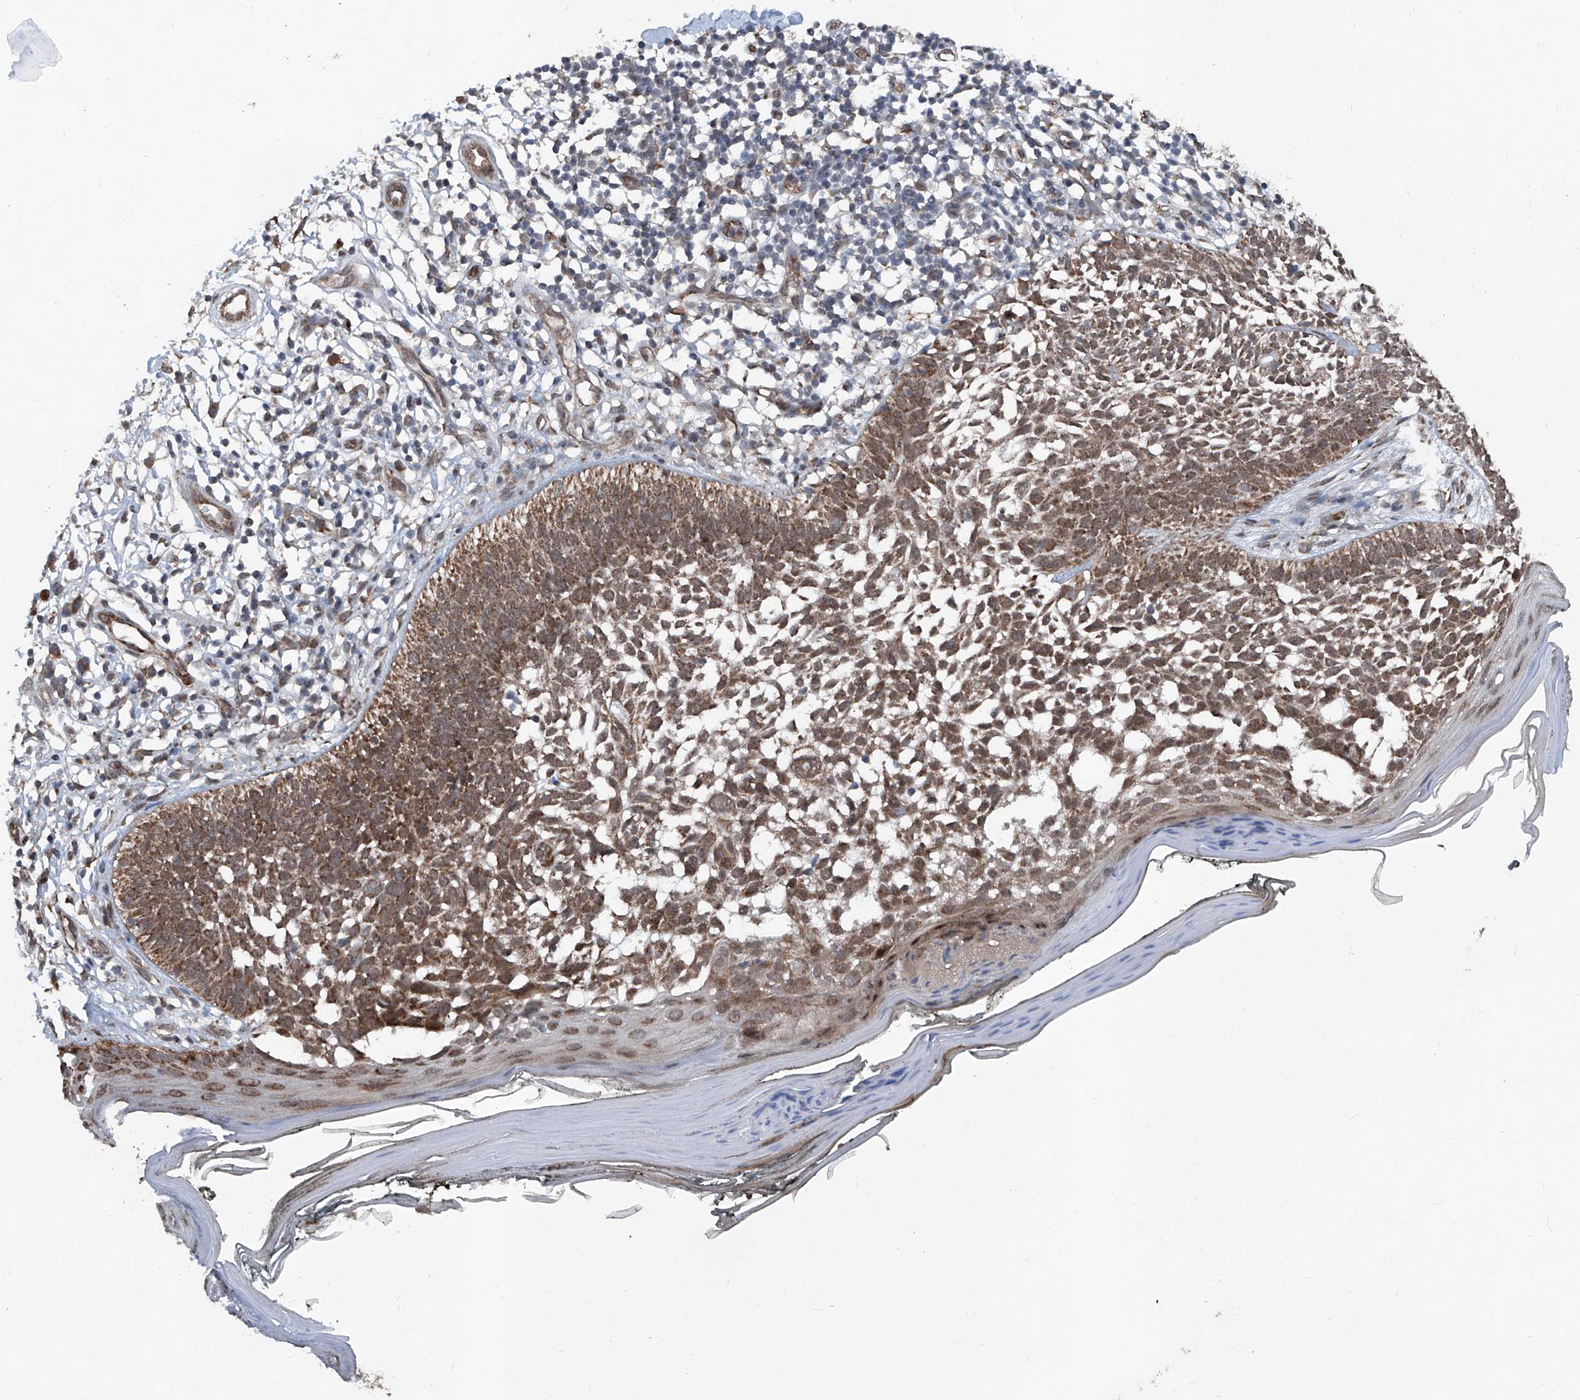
{"staining": {"intensity": "strong", "quantity": ">75%", "location": "cytoplasmic/membranous"}, "tissue": "skin cancer", "cell_type": "Tumor cells", "image_type": "cancer", "snomed": [{"axis": "morphology", "description": "Basal cell carcinoma"}, {"axis": "topography", "description": "Skin"}], "caption": "Strong cytoplasmic/membranous protein positivity is present in about >75% of tumor cells in skin cancer.", "gene": "COA7", "patient": {"sex": "female", "age": 64}}